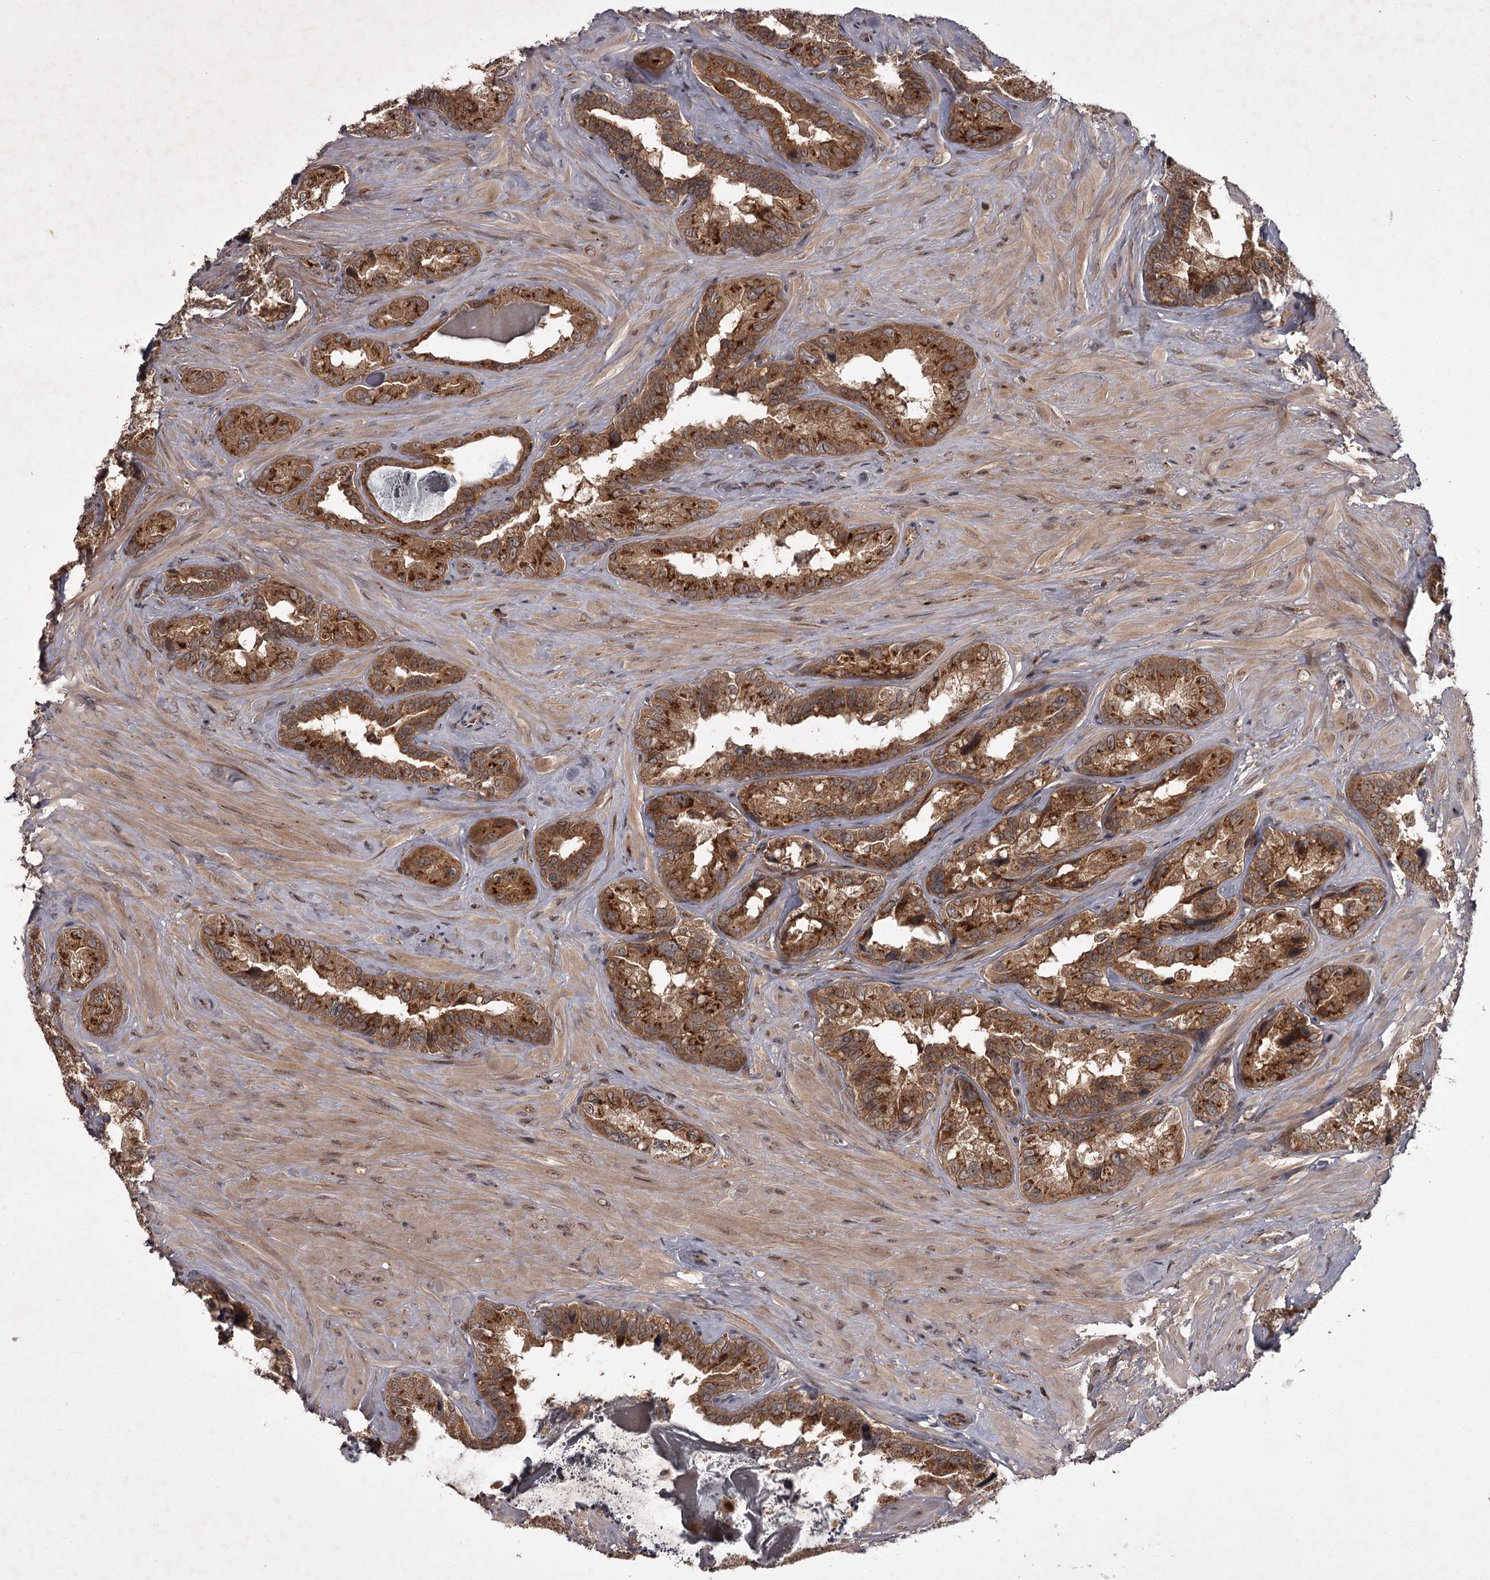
{"staining": {"intensity": "strong", "quantity": ">75%", "location": "cytoplasmic/membranous"}, "tissue": "seminal vesicle", "cell_type": "Glandular cells", "image_type": "normal", "snomed": [{"axis": "morphology", "description": "Normal tissue, NOS"}, {"axis": "topography", "description": "Seminal veicle"}, {"axis": "topography", "description": "Peripheral nerve tissue"}], "caption": "Protein expression analysis of benign seminal vesicle exhibits strong cytoplasmic/membranous staining in approximately >75% of glandular cells. (DAB (3,3'-diaminobenzidine) IHC, brown staining for protein, blue staining for nuclei).", "gene": "TBC1D23", "patient": {"sex": "male", "age": 67}}